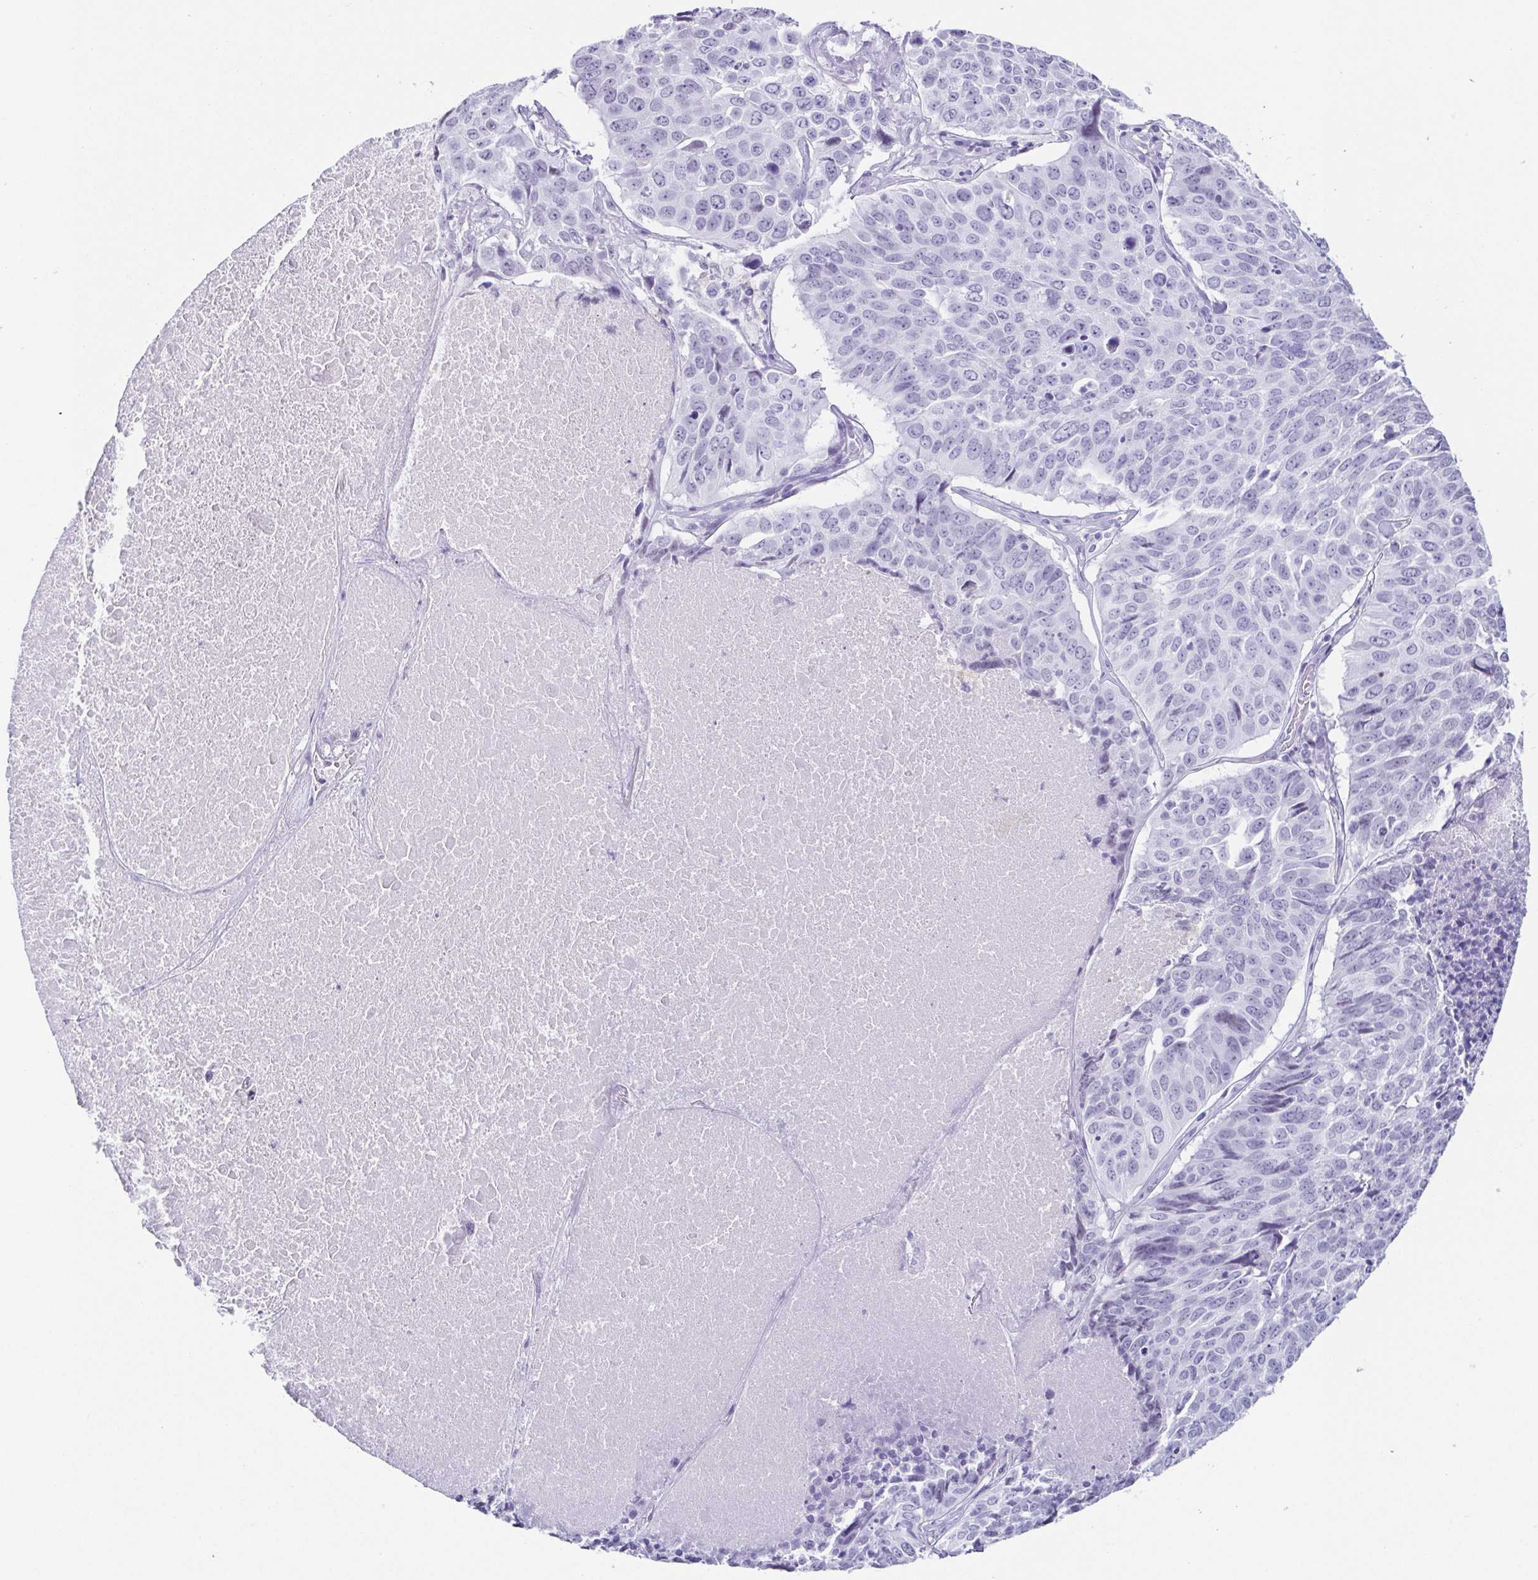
{"staining": {"intensity": "negative", "quantity": "none", "location": "none"}, "tissue": "lung cancer", "cell_type": "Tumor cells", "image_type": "cancer", "snomed": [{"axis": "morphology", "description": "Normal tissue, NOS"}, {"axis": "morphology", "description": "Squamous cell carcinoma, NOS"}, {"axis": "topography", "description": "Bronchus"}, {"axis": "topography", "description": "Lung"}], "caption": "Squamous cell carcinoma (lung) stained for a protein using immunohistochemistry shows no staining tumor cells.", "gene": "ESX1", "patient": {"sex": "male", "age": 64}}